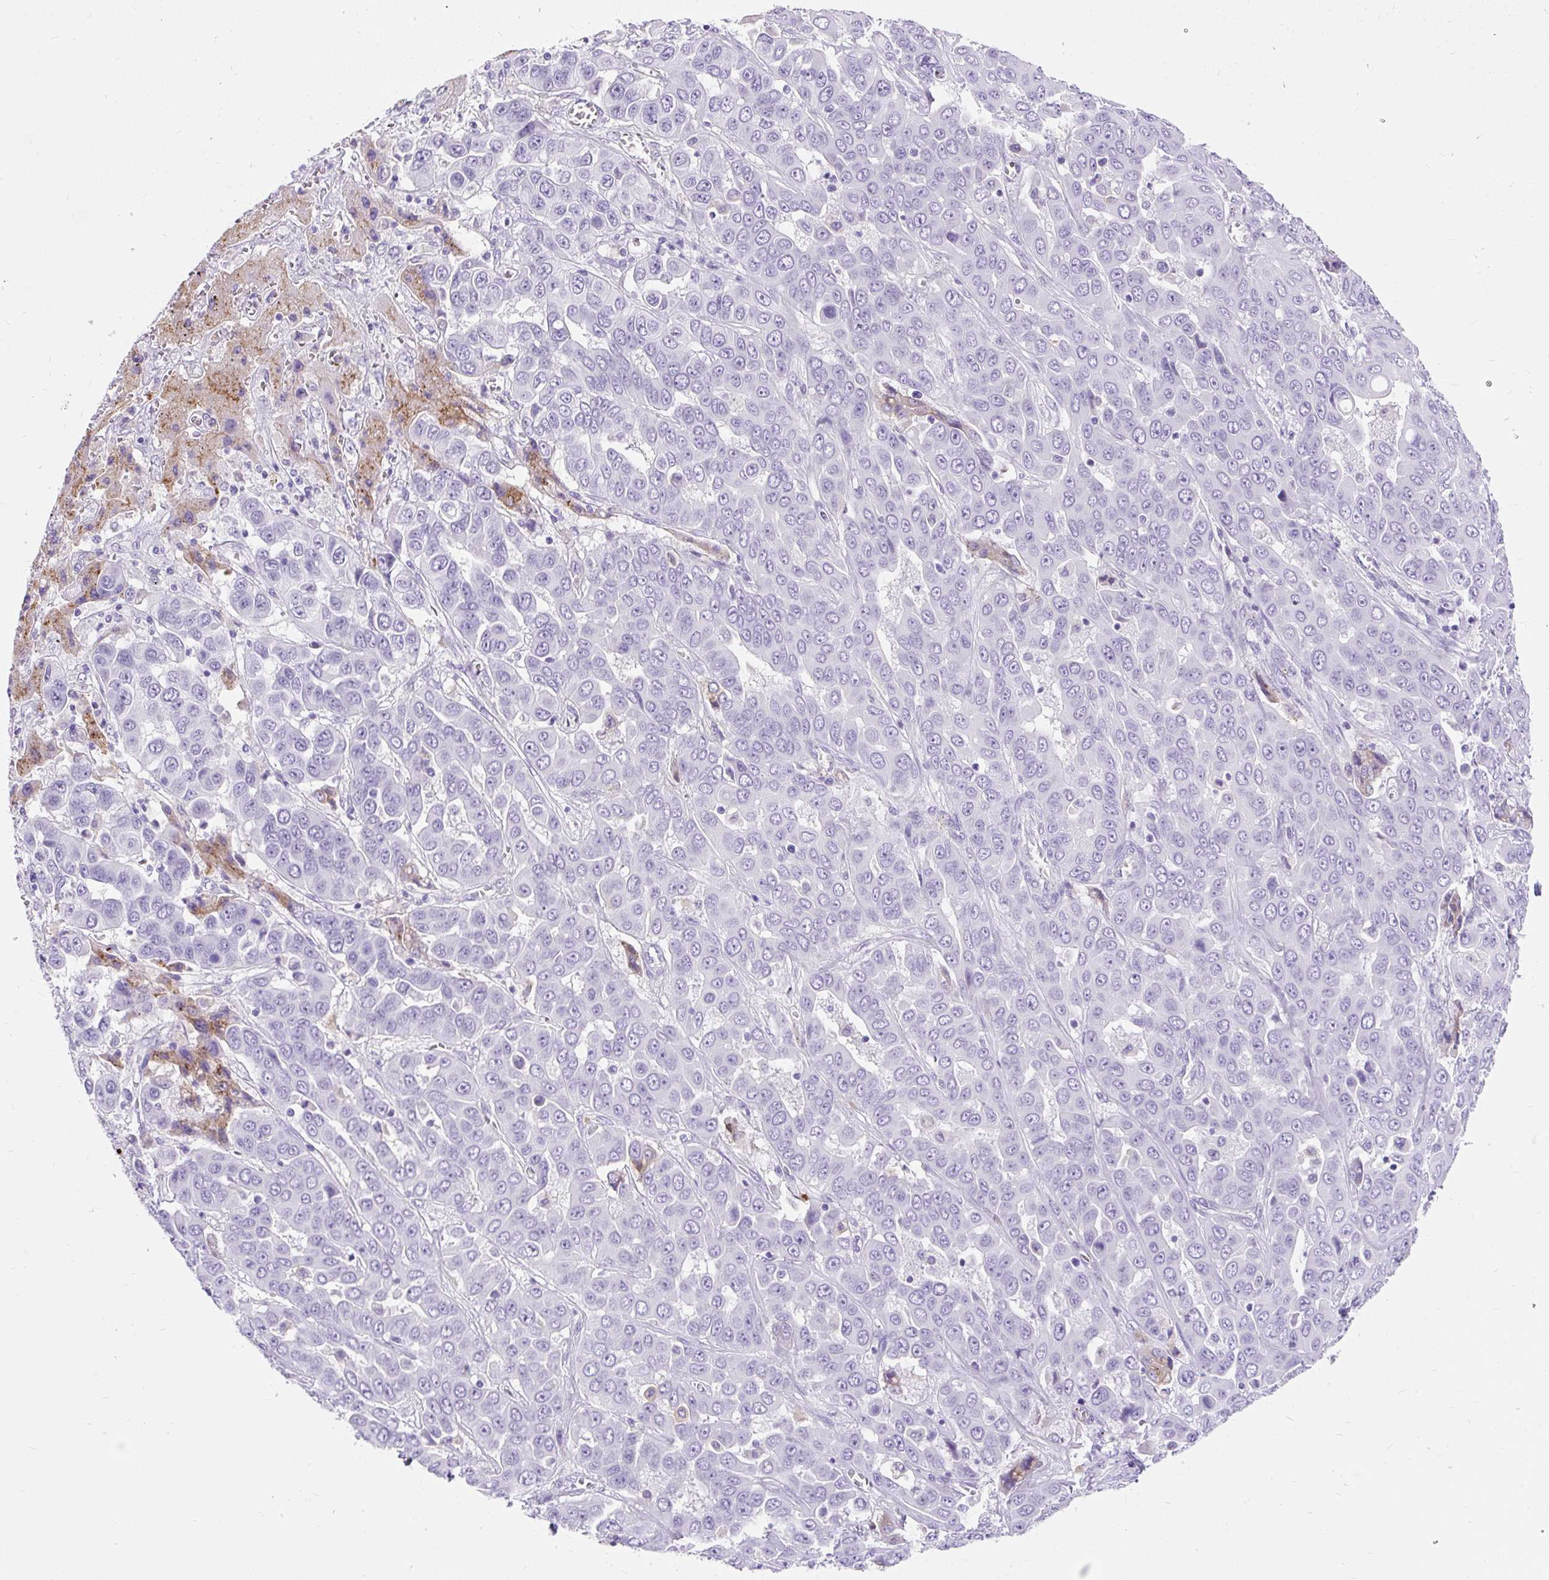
{"staining": {"intensity": "negative", "quantity": "none", "location": "none"}, "tissue": "liver cancer", "cell_type": "Tumor cells", "image_type": "cancer", "snomed": [{"axis": "morphology", "description": "Cholangiocarcinoma"}, {"axis": "topography", "description": "Liver"}], "caption": "The histopathology image demonstrates no significant positivity in tumor cells of liver cancer. The staining is performed using DAB (3,3'-diaminobenzidine) brown chromogen with nuclei counter-stained in using hematoxylin.", "gene": "APOC4-APOC2", "patient": {"sex": "female", "age": 52}}